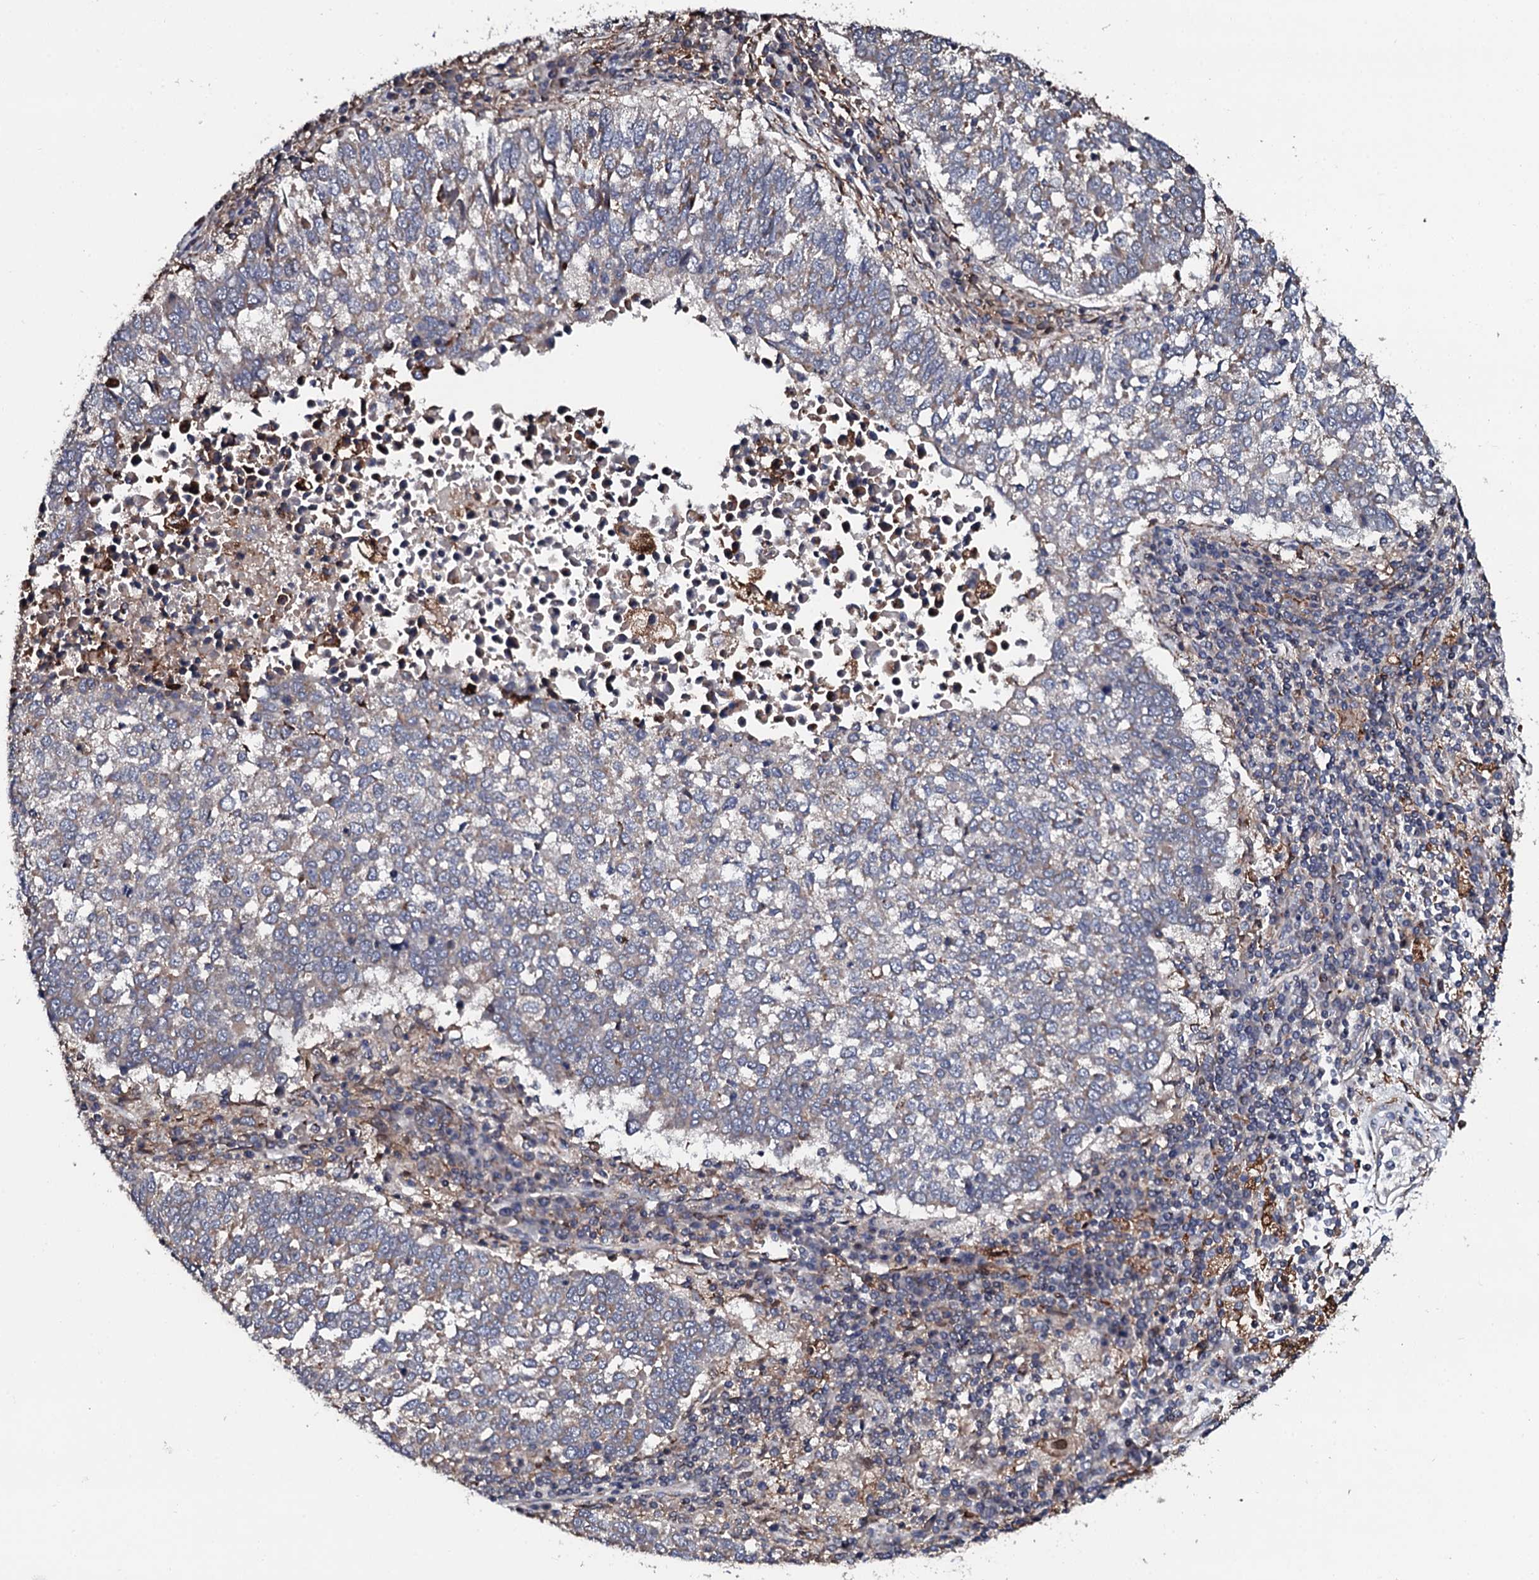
{"staining": {"intensity": "weak", "quantity": "<25%", "location": "cytoplasmic/membranous"}, "tissue": "lung cancer", "cell_type": "Tumor cells", "image_type": "cancer", "snomed": [{"axis": "morphology", "description": "Squamous cell carcinoma, NOS"}, {"axis": "topography", "description": "Lung"}], "caption": "High magnification brightfield microscopy of squamous cell carcinoma (lung) stained with DAB (brown) and counterstained with hematoxylin (blue): tumor cells show no significant positivity. (Stains: DAB IHC with hematoxylin counter stain, Microscopy: brightfield microscopy at high magnification).", "gene": "EDC3", "patient": {"sex": "male", "age": 73}}